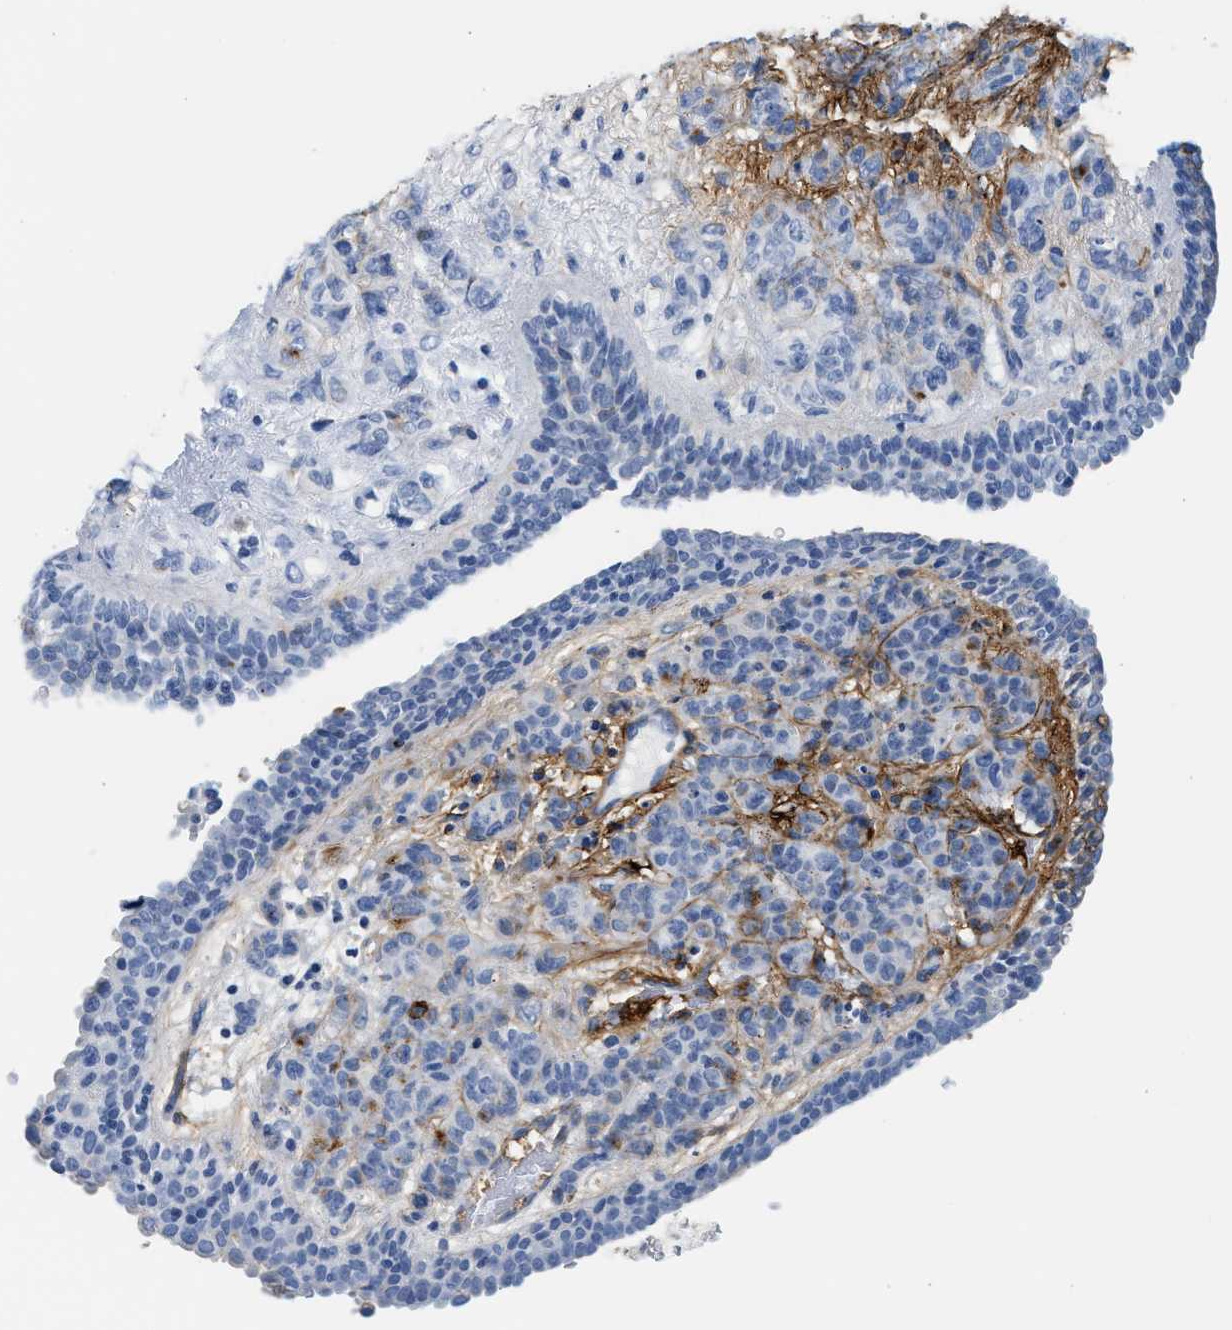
{"staining": {"intensity": "negative", "quantity": "none", "location": "none"}, "tissue": "breast cancer", "cell_type": "Tumor cells", "image_type": "cancer", "snomed": [{"axis": "morphology", "description": "Duct carcinoma"}, {"axis": "topography", "description": "Breast"}], "caption": "This is a micrograph of IHC staining of breast cancer (intraductal carcinoma), which shows no staining in tumor cells. (DAB immunohistochemistry (IHC) visualized using brightfield microscopy, high magnification).", "gene": "TNR", "patient": {"sex": "female", "age": 40}}